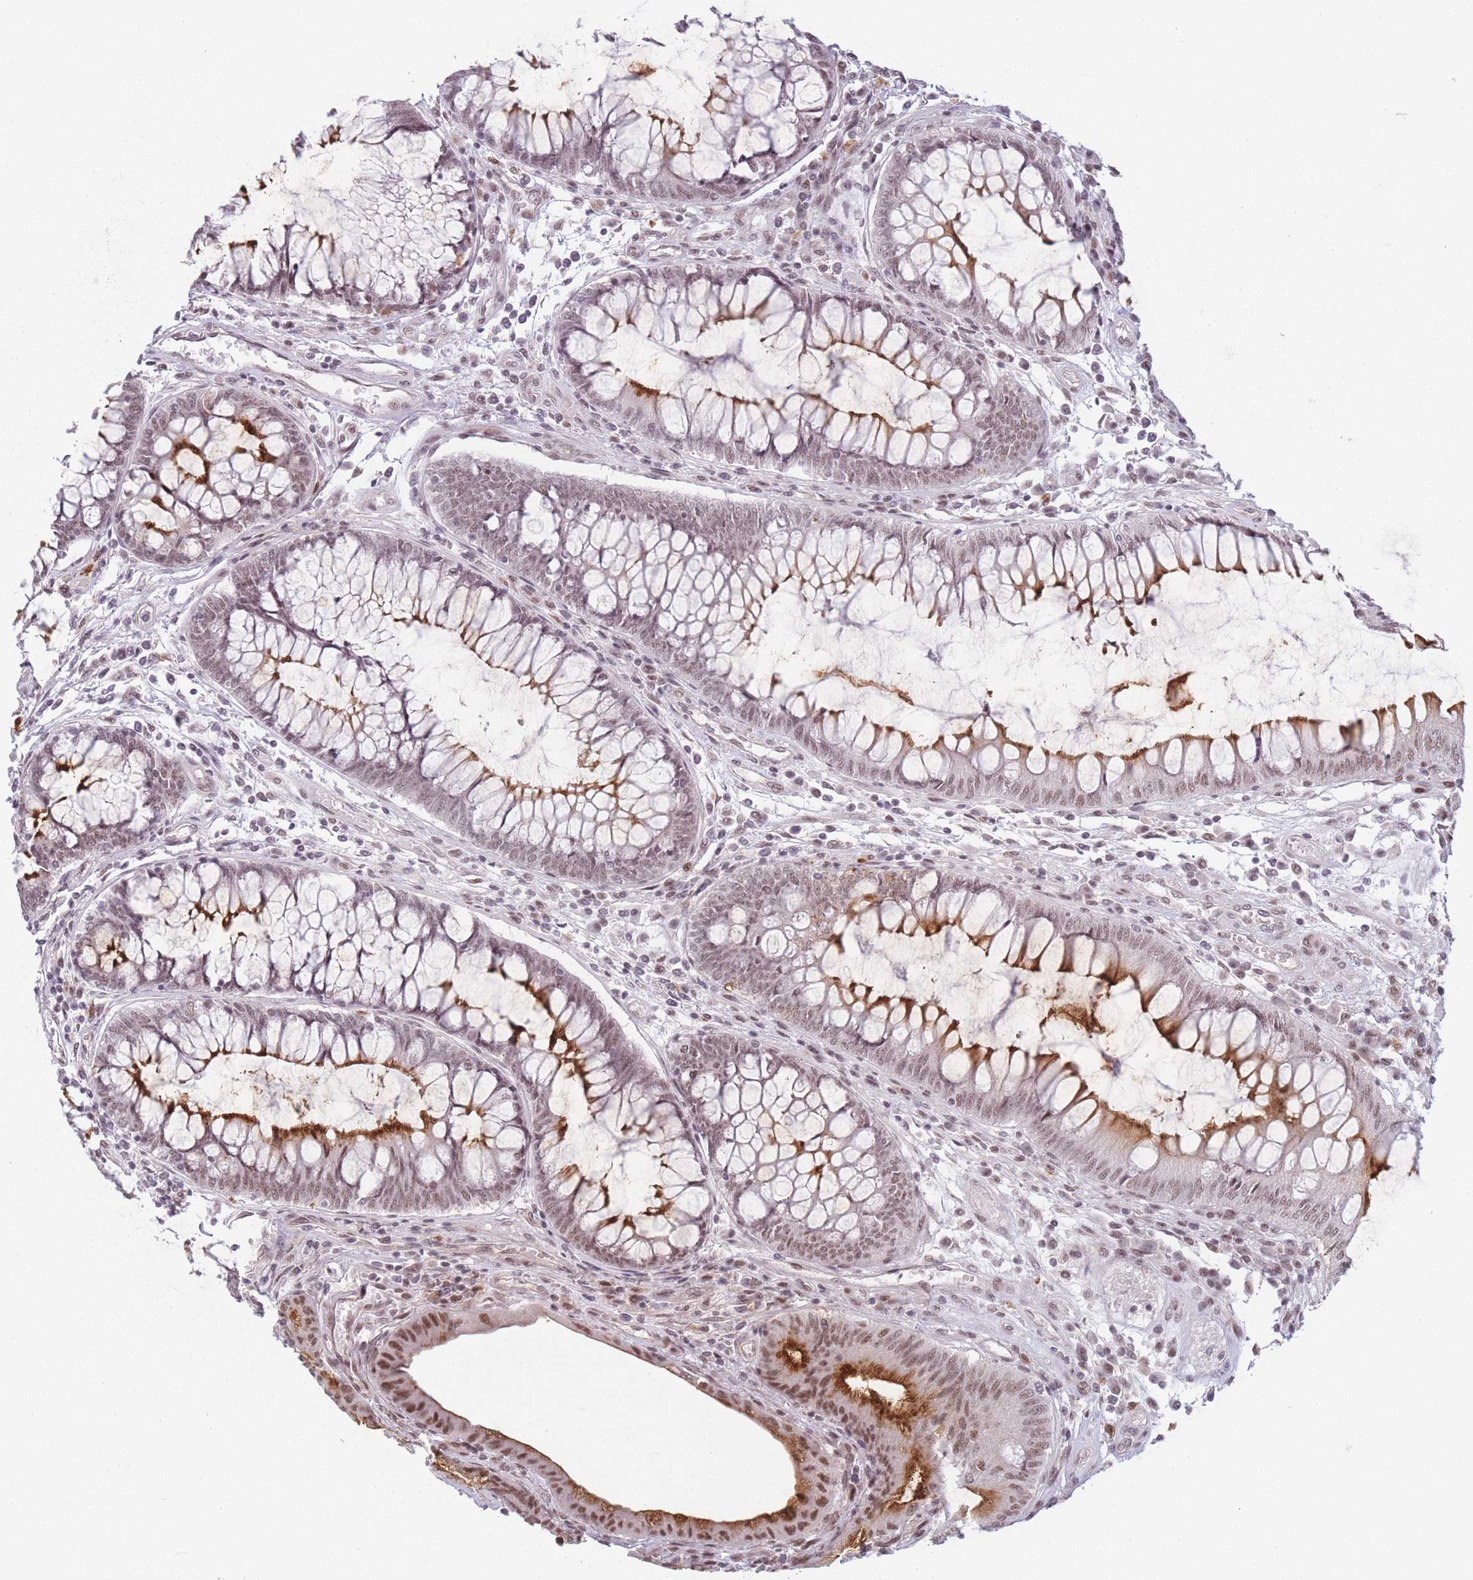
{"staining": {"intensity": "strong", "quantity": "<25%", "location": "cytoplasmic/membranous,nuclear"}, "tissue": "colorectal cancer", "cell_type": "Tumor cells", "image_type": "cancer", "snomed": [{"axis": "morphology", "description": "Adenocarcinoma, NOS"}, {"axis": "topography", "description": "Colon"}], "caption": "A brown stain shows strong cytoplasmic/membranous and nuclear expression of a protein in colorectal cancer tumor cells.", "gene": "SUPT6H", "patient": {"sex": "female", "age": 67}}